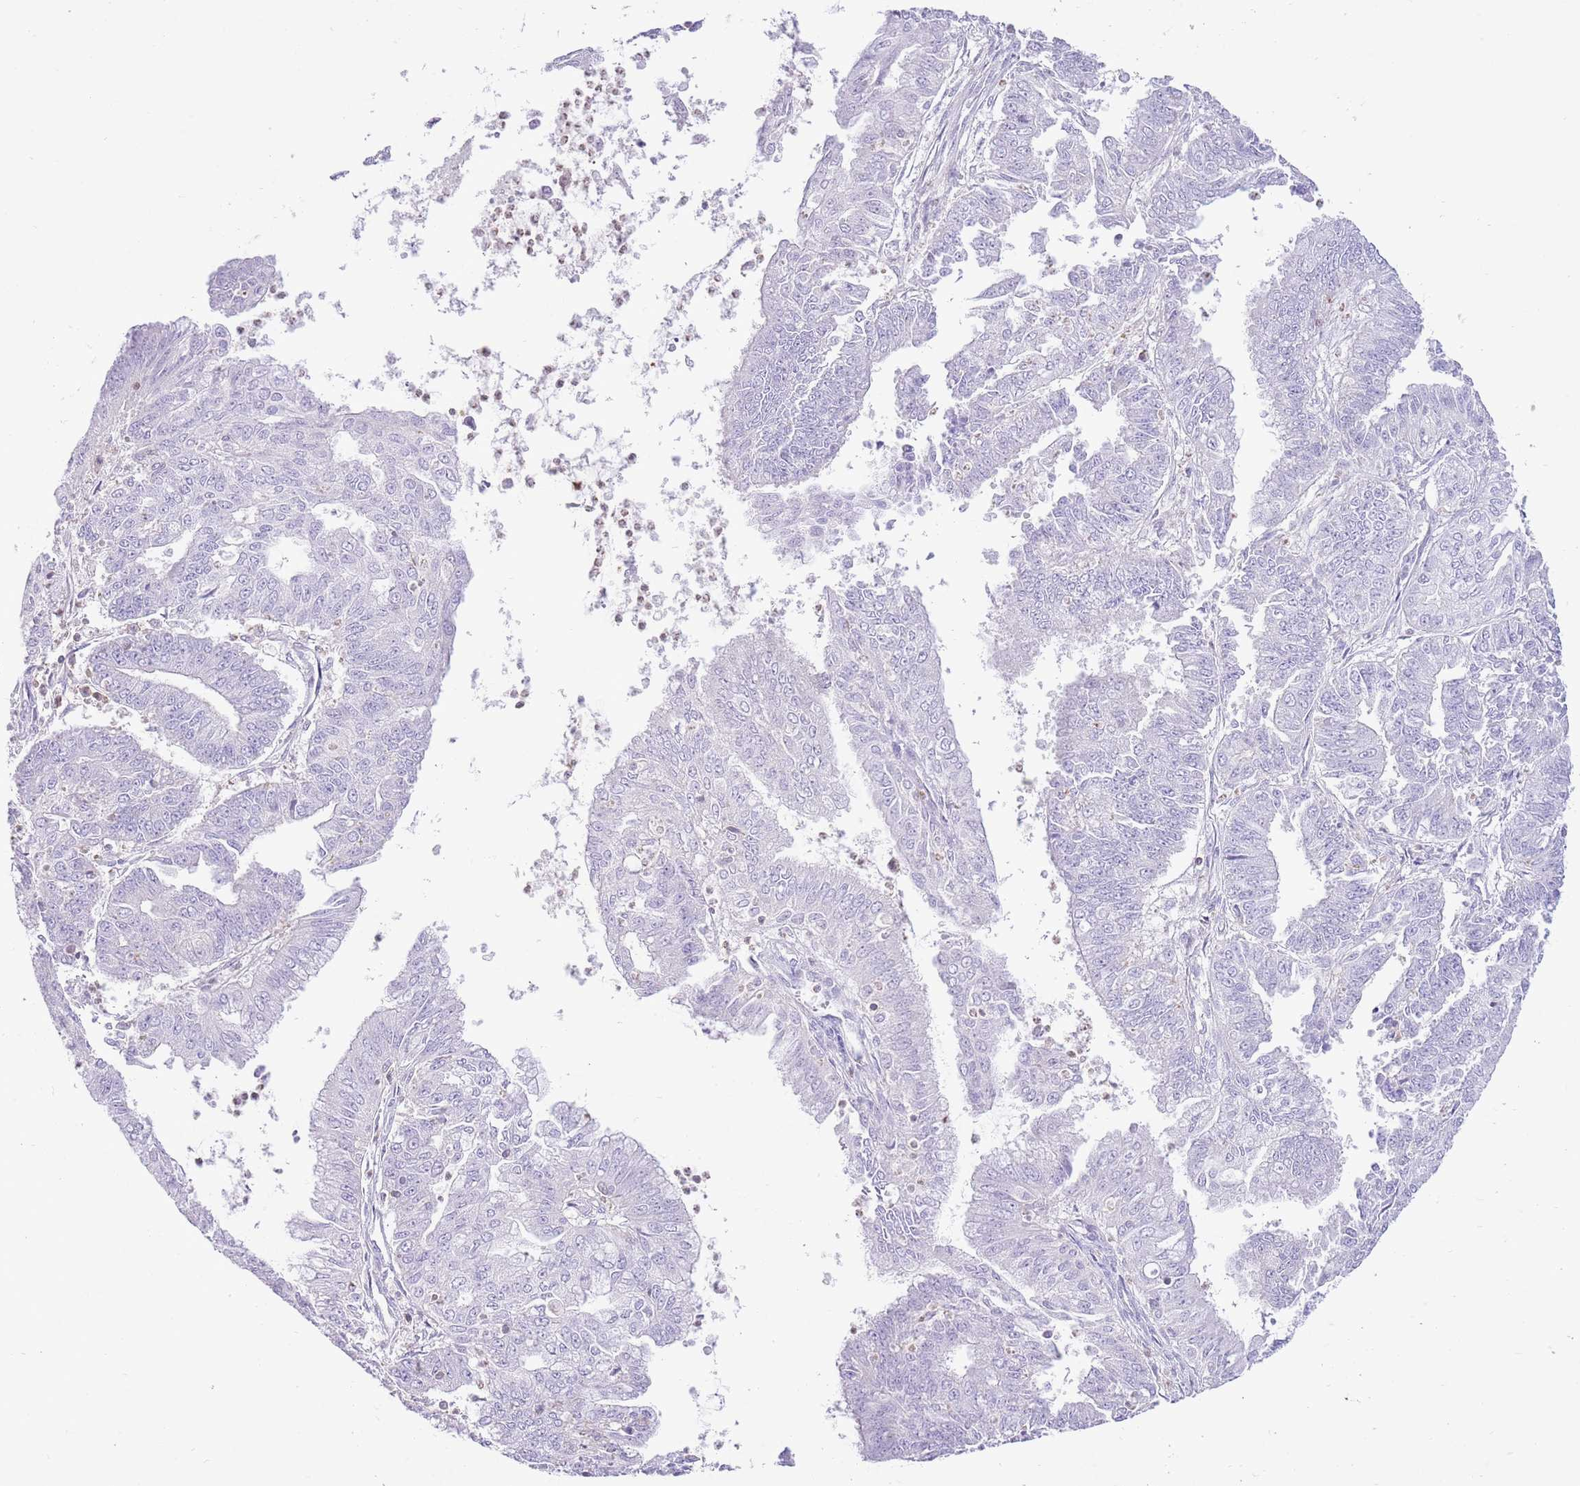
{"staining": {"intensity": "negative", "quantity": "none", "location": "none"}, "tissue": "endometrial cancer", "cell_type": "Tumor cells", "image_type": "cancer", "snomed": [{"axis": "morphology", "description": "Adenocarcinoma, NOS"}, {"axis": "topography", "description": "Endometrium"}], "caption": "Tumor cells show no significant protein positivity in endometrial cancer (adenocarcinoma).", "gene": "OR4Q3", "patient": {"sex": "female", "age": 73}}